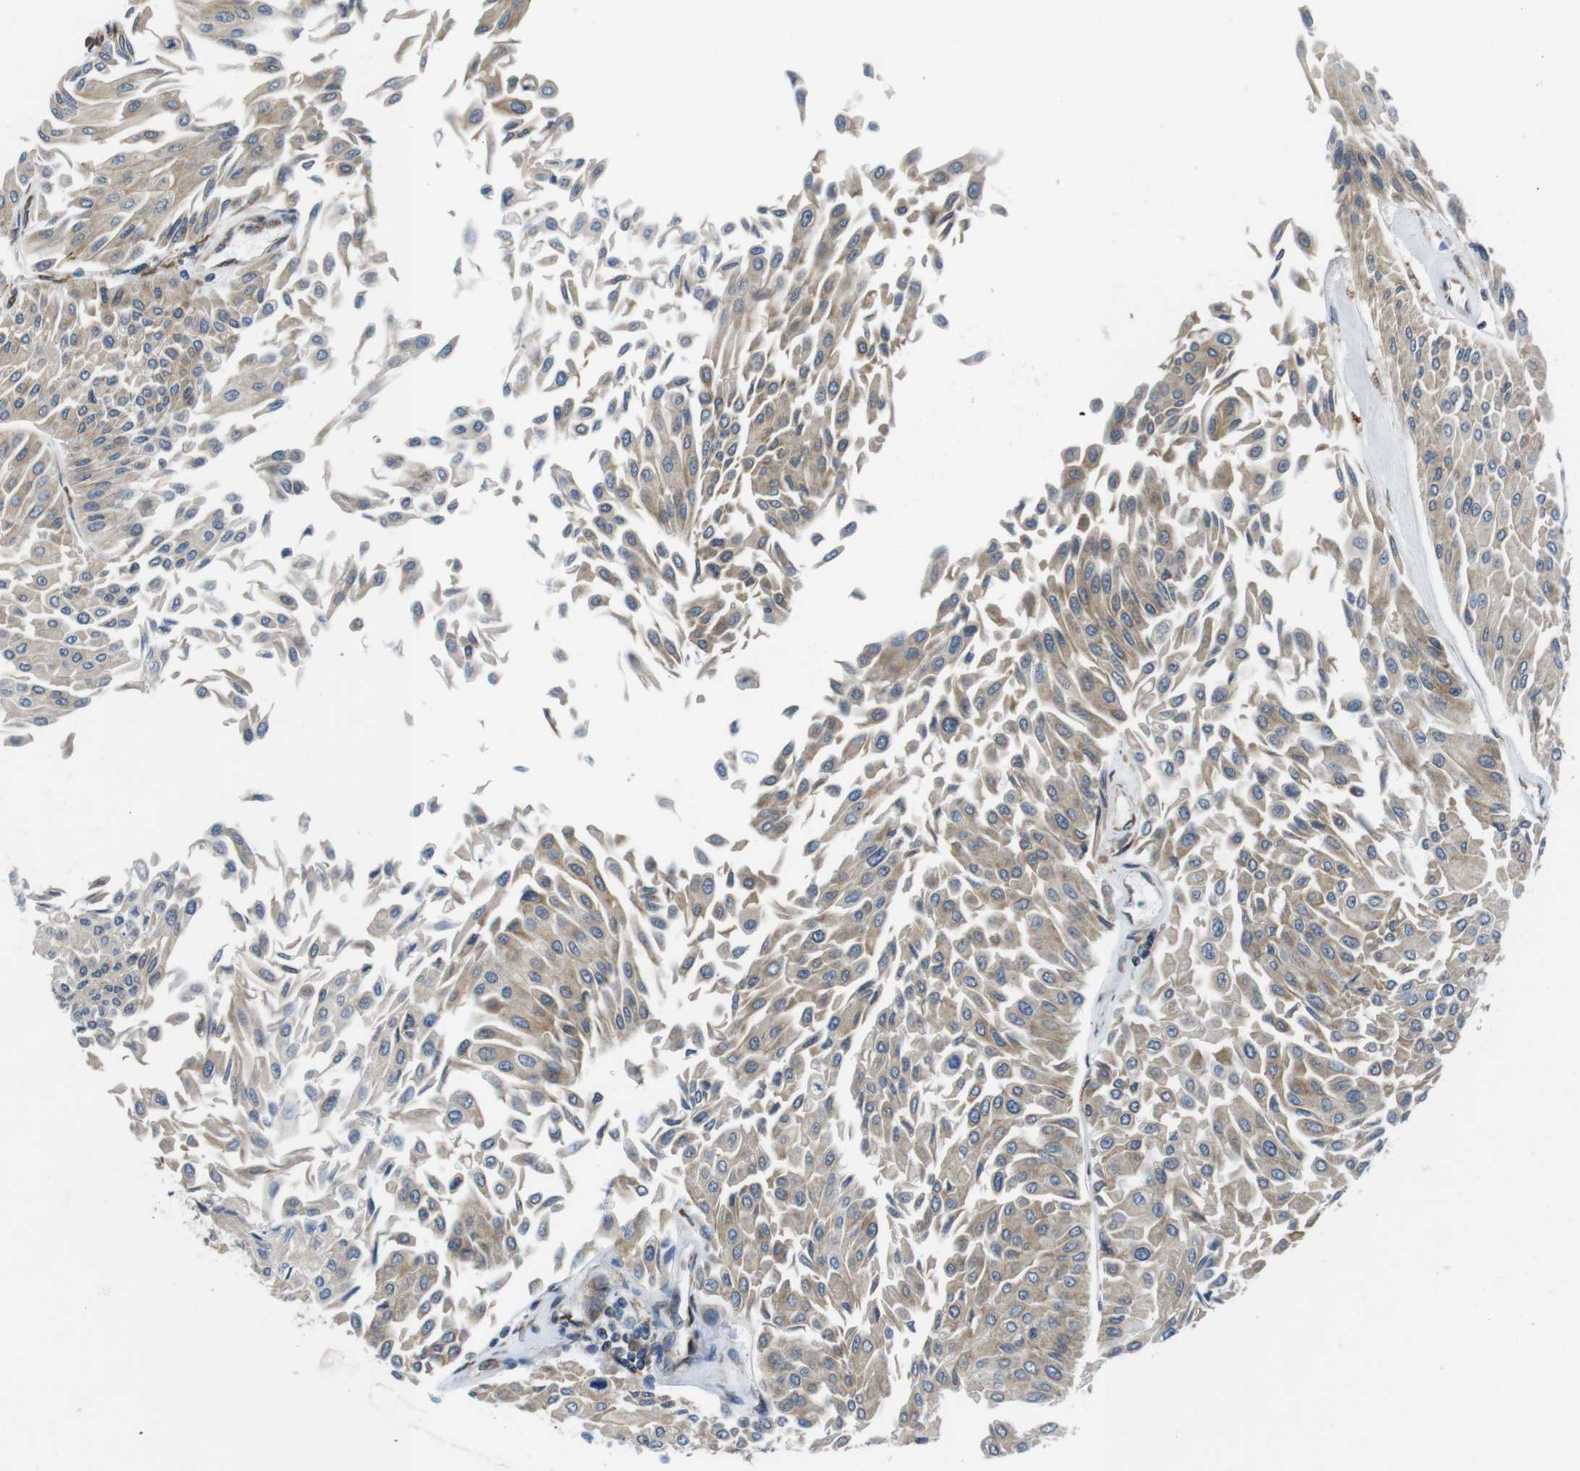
{"staining": {"intensity": "weak", "quantity": ">75%", "location": "cytoplasmic/membranous"}, "tissue": "urothelial cancer", "cell_type": "Tumor cells", "image_type": "cancer", "snomed": [{"axis": "morphology", "description": "Urothelial carcinoma, Low grade"}, {"axis": "topography", "description": "Urinary bladder"}], "caption": "Weak cytoplasmic/membranous positivity is appreciated in approximately >75% of tumor cells in low-grade urothelial carcinoma. Using DAB (3,3'-diaminobenzidine) (brown) and hematoxylin (blue) stains, captured at high magnification using brightfield microscopy.", "gene": "UGGT1", "patient": {"sex": "male", "age": 67}}